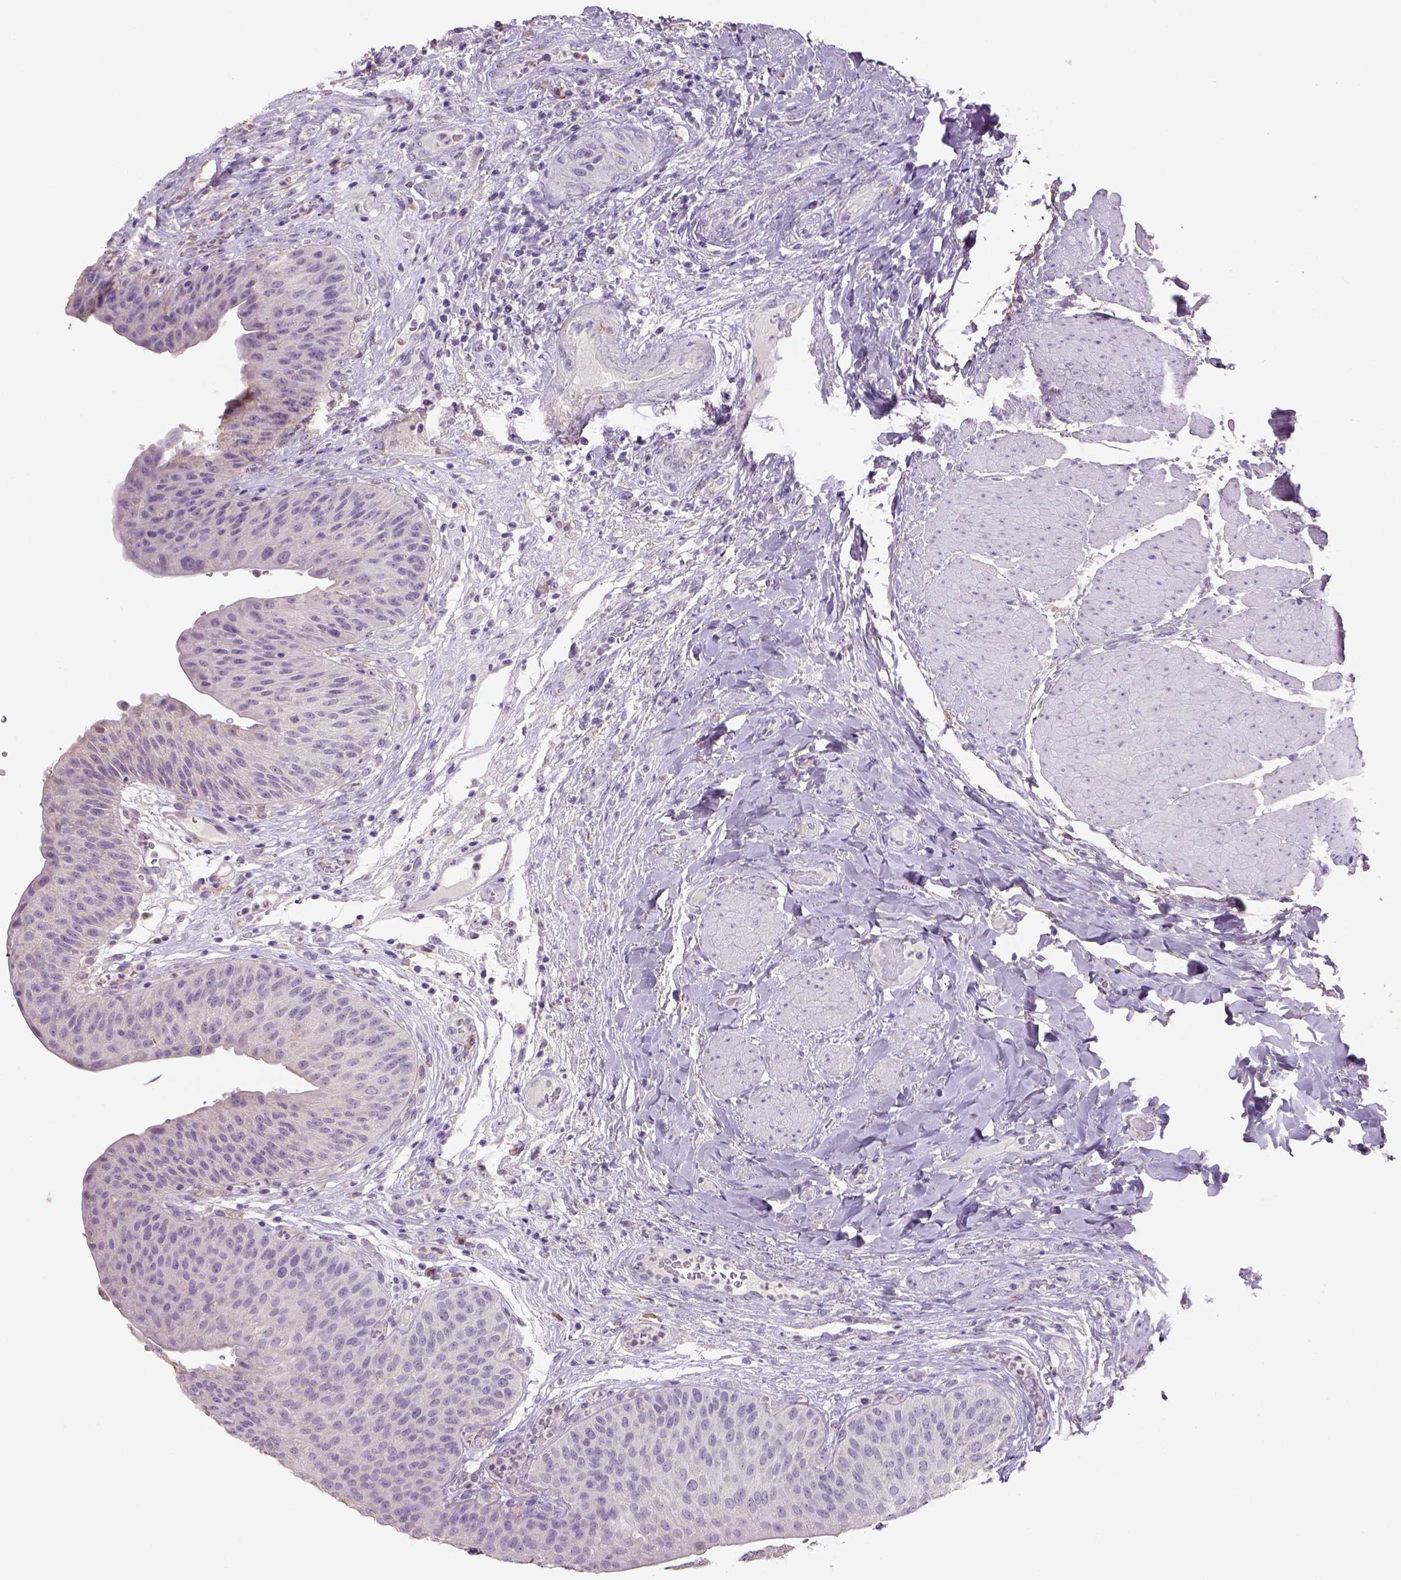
{"staining": {"intensity": "negative", "quantity": "none", "location": "none"}, "tissue": "urinary bladder", "cell_type": "Urothelial cells", "image_type": "normal", "snomed": [{"axis": "morphology", "description": "Normal tissue, NOS"}, {"axis": "topography", "description": "Urinary bladder"}], "caption": "A high-resolution histopathology image shows immunohistochemistry staining of unremarkable urinary bladder, which exhibits no significant positivity in urothelial cells.", "gene": "NAALAD2", "patient": {"sex": "male", "age": 66}}